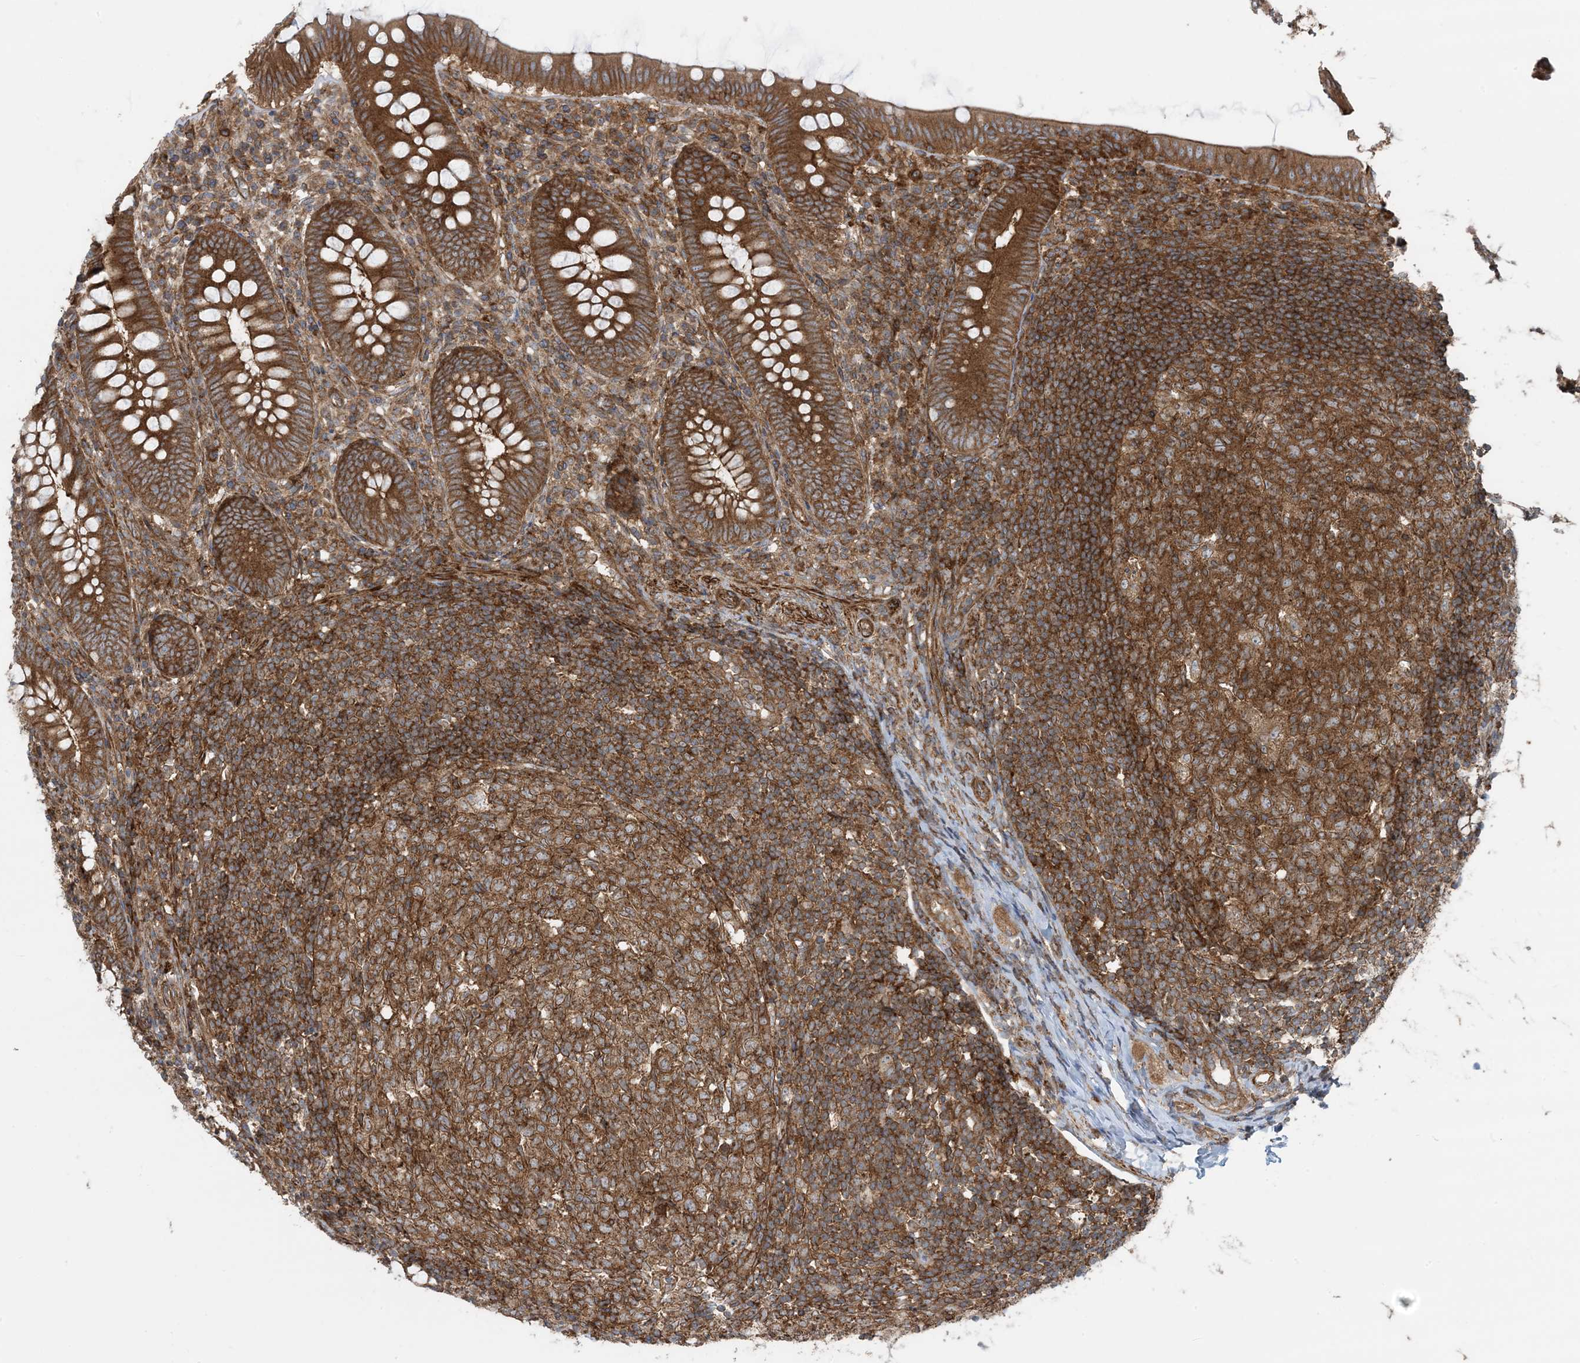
{"staining": {"intensity": "strong", "quantity": ">75%", "location": "cytoplasmic/membranous"}, "tissue": "appendix", "cell_type": "Glandular cells", "image_type": "normal", "snomed": [{"axis": "morphology", "description": "Normal tissue, NOS"}, {"axis": "topography", "description": "Appendix"}], "caption": "A photomicrograph of appendix stained for a protein displays strong cytoplasmic/membranous brown staining in glandular cells. Using DAB (brown) and hematoxylin (blue) stains, captured at high magnification using brightfield microscopy.", "gene": "STAM2", "patient": {"sex": "male", "age": 14}}